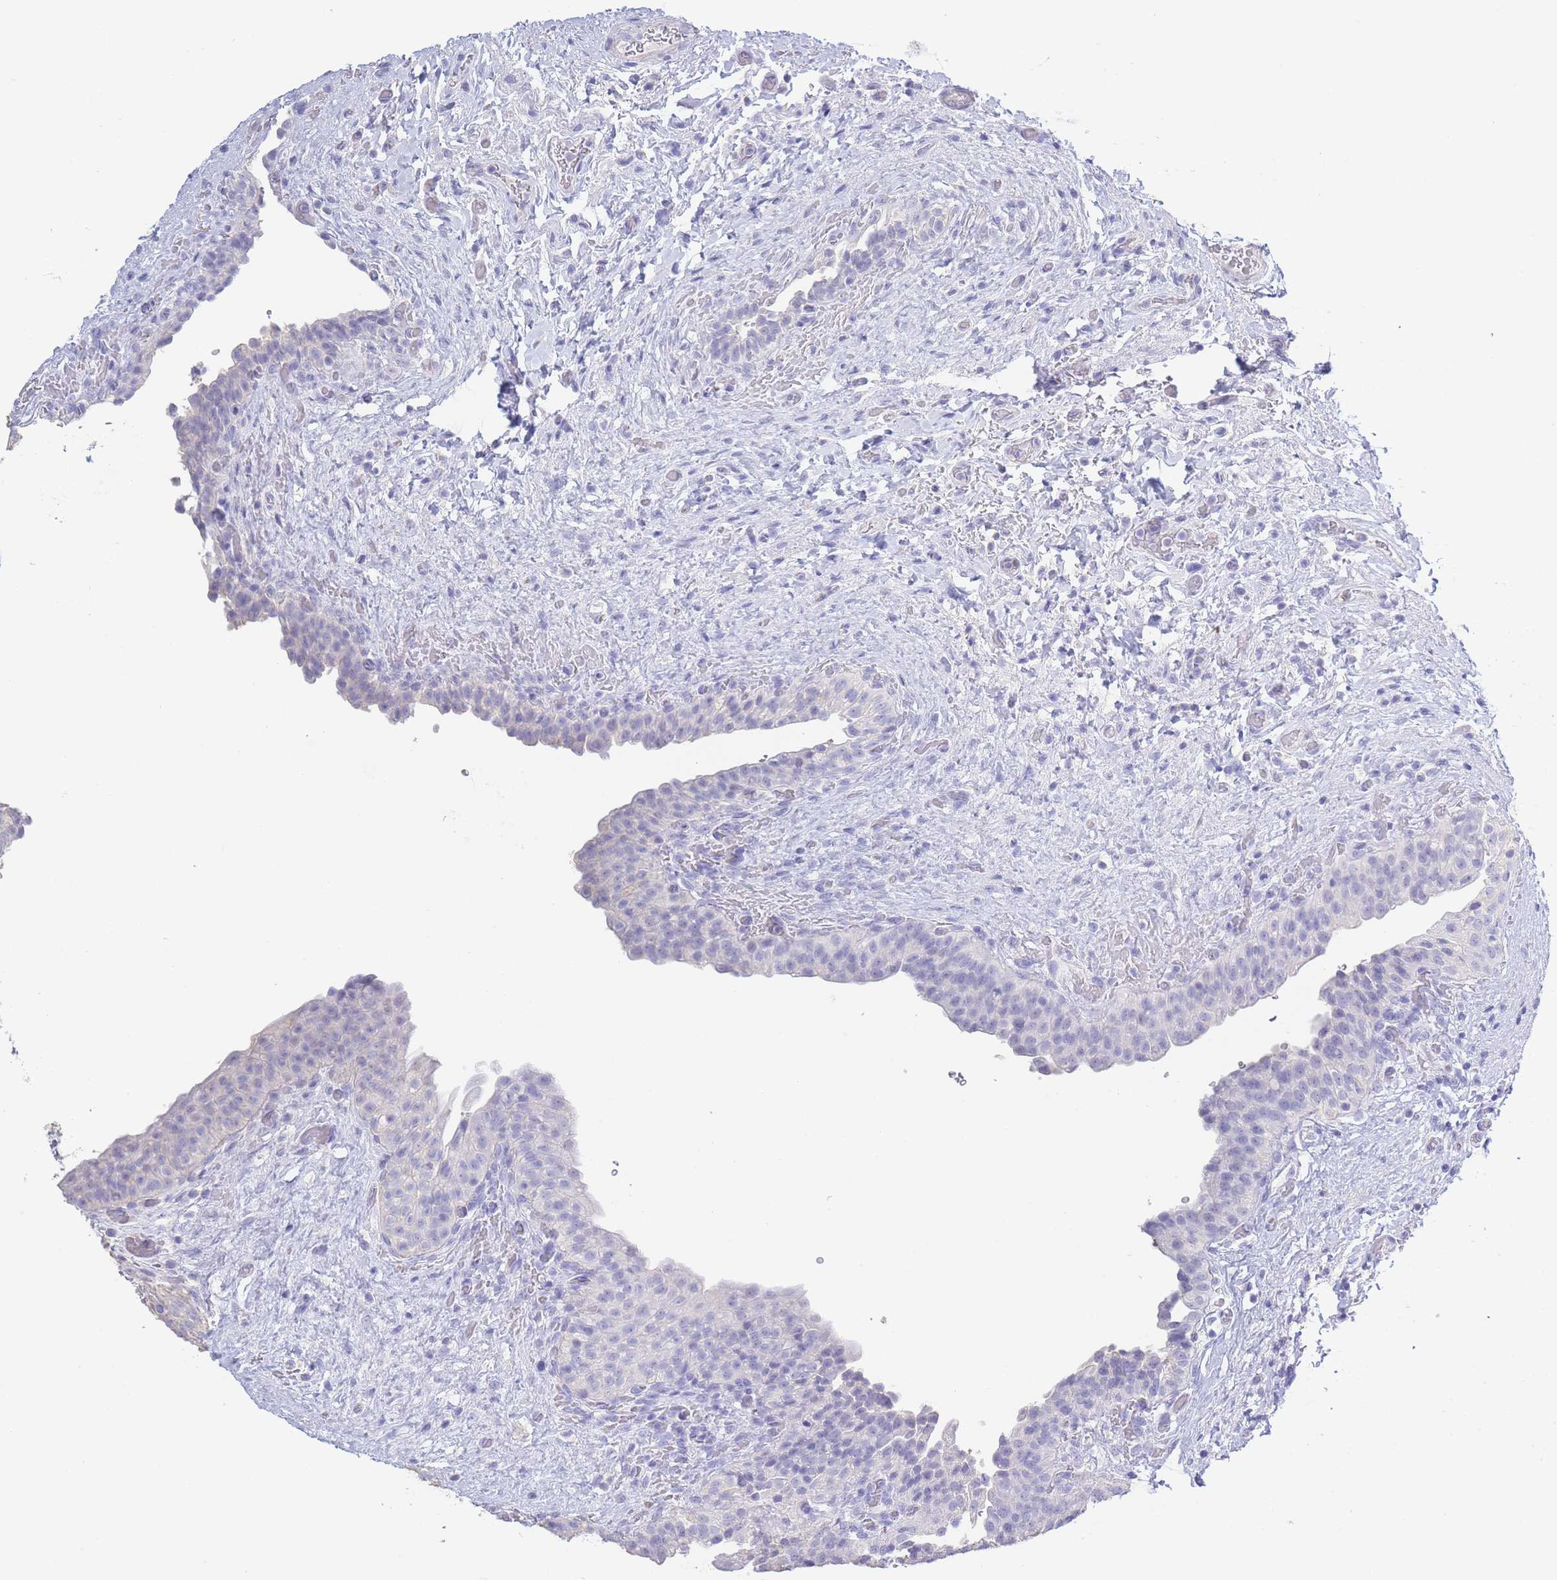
{"staining": {"intensity": "negative", "quantity": "none", "location": "none"}, "tissue": "urinary bladder", "cell_type": "Urothelial cells", "image_type": "normal", "snomed": [{"axis": "morphology", "description": "Normal tissue, NOS"}, {"axis": "topography", "description": "Urinary bladder"}], "caption": "High power microscopy image of an immunohistochemistry photomicrograph of unremarkable urinary bladder, revealing no significant expression in urothelial cells.", "gene": "CD37", "patient": {"sex": "male", "age": 69}}